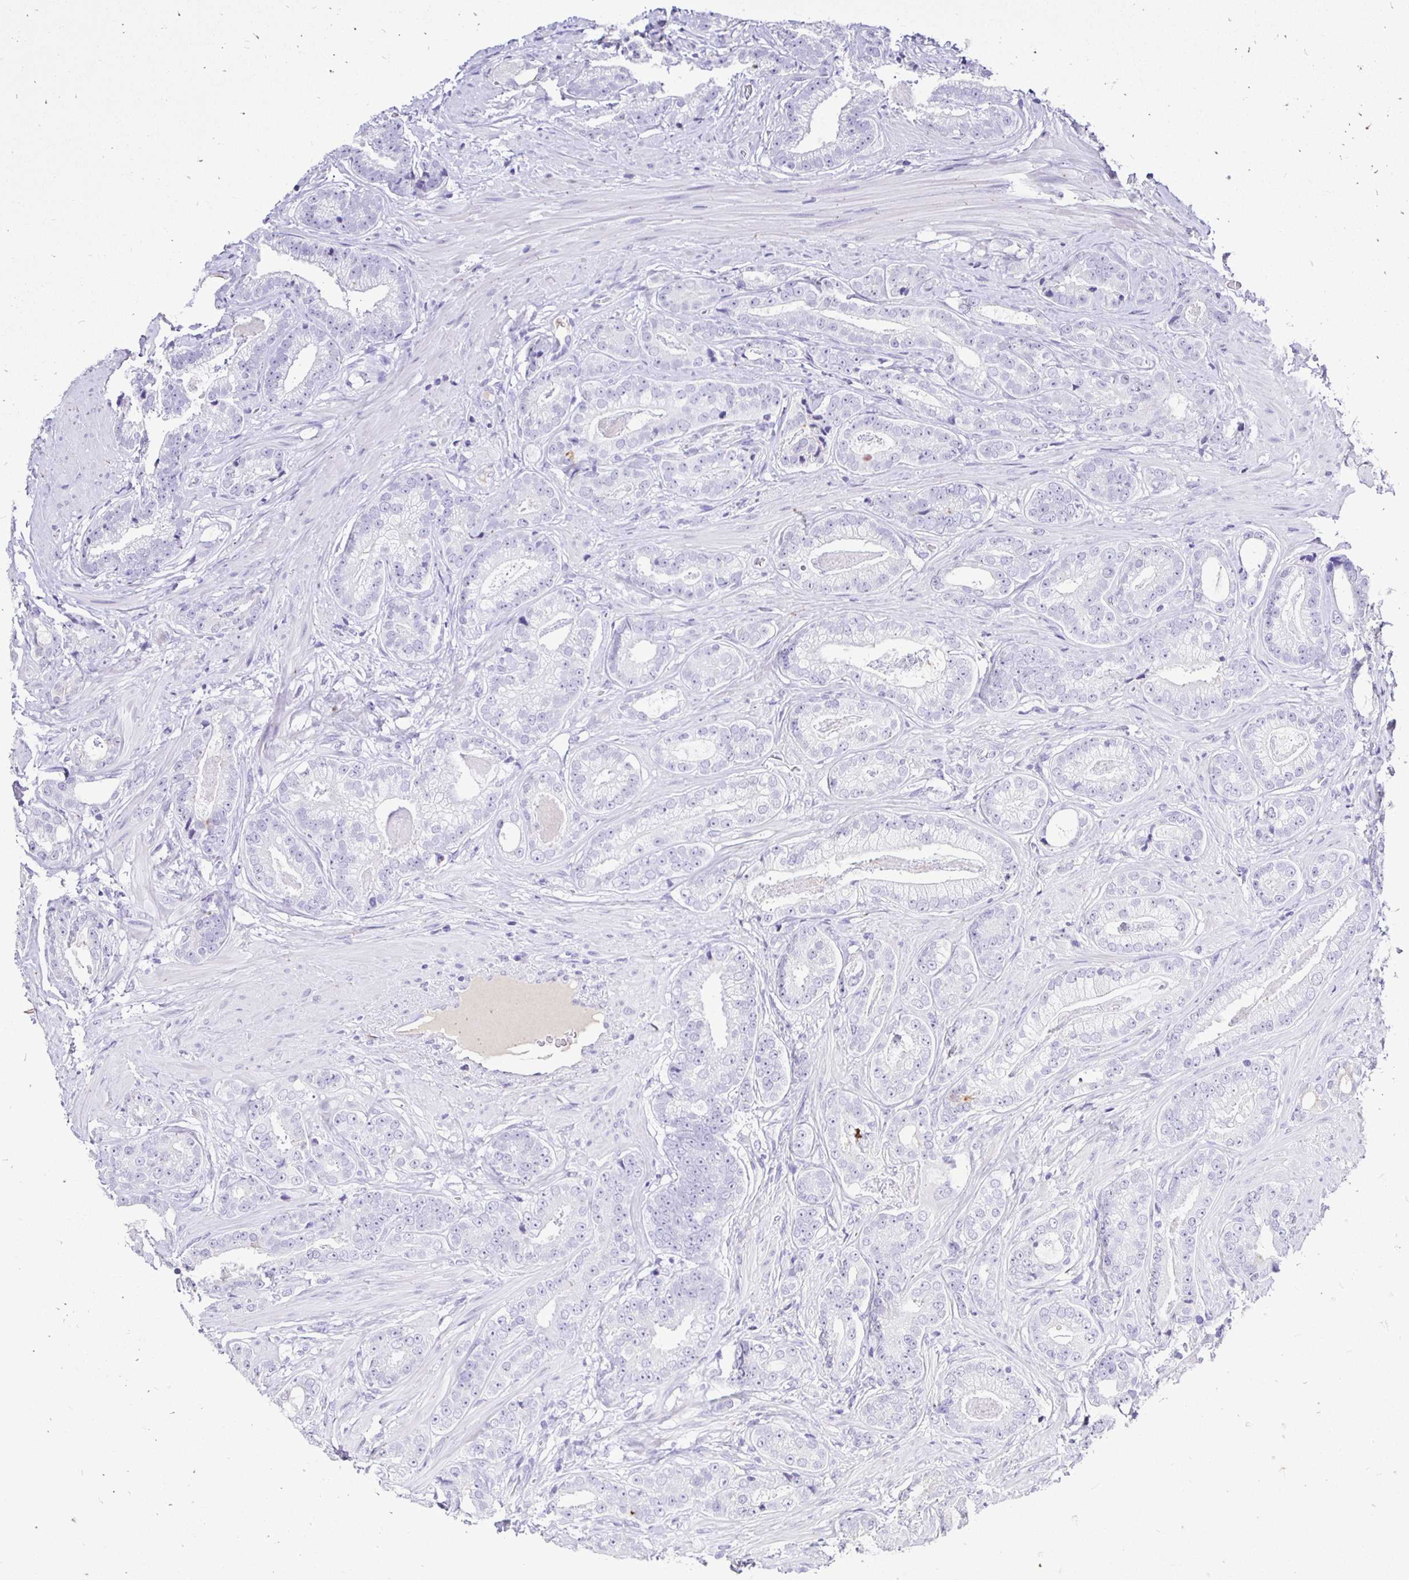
{"staining": {"intensity": "moderate", "quantity": "<25%", "location": "cytoplasmic/membranous"}, "tissue": "prostate cancer", "cell_type": "Tumor cells", "image_type": "cancer", "snomed": [{"axis": "morphology", "description": "Adenocarcinoma, Low grade"}, {"axis": "topography", "description": "Prostate"}], "caption": "The histopathology image demonstrates immunohistochemical staining of prostate cancer. There is moderate cytoplasmic/membranous staining is present in about <25% of tumor cells.", "gene": "TAF1D", "patient": {"sex": "male", "age": 61}}